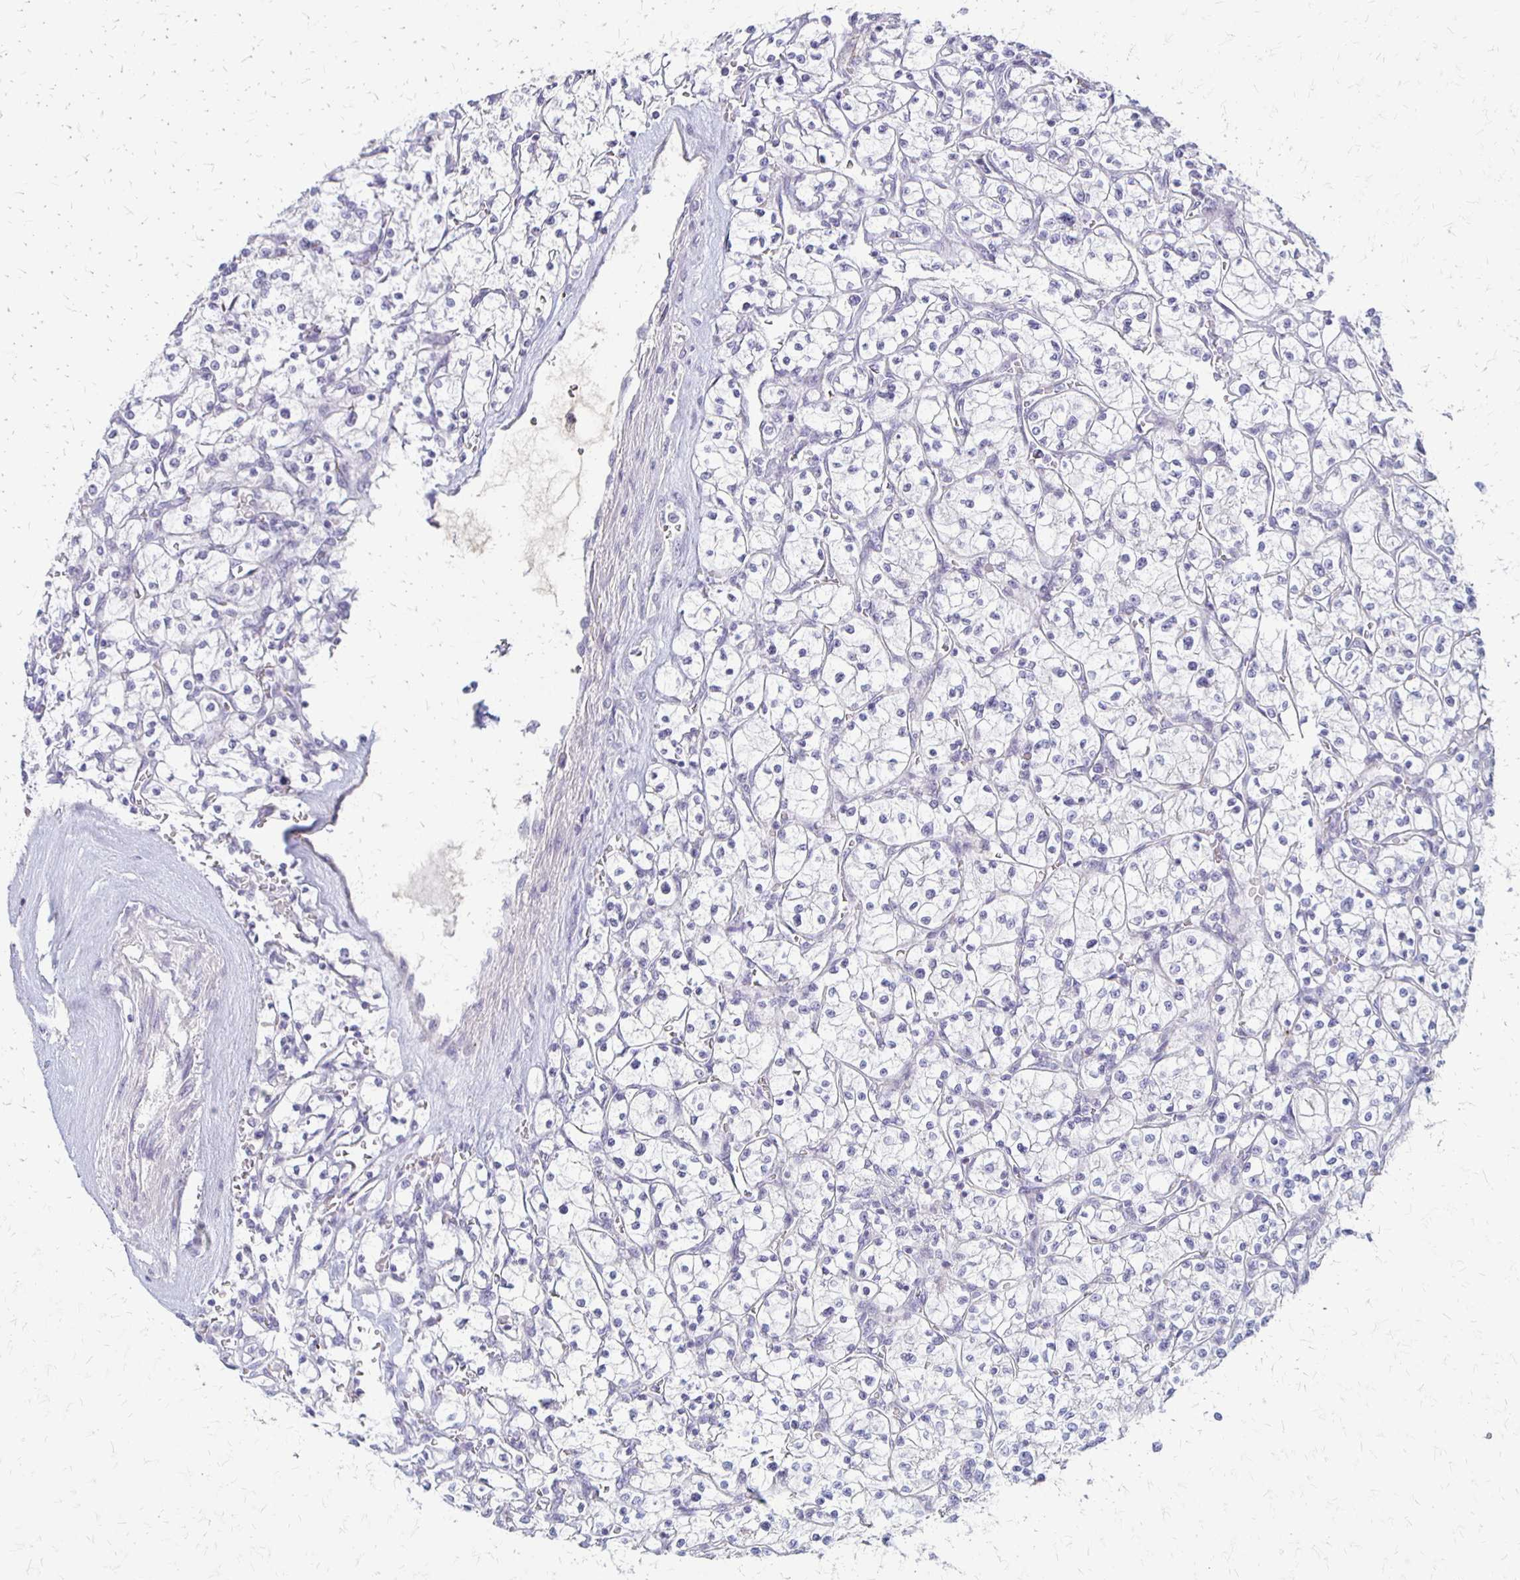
{"staining": {"intensity": "negative", "quantity": "none", "location": "none"}, "tissue": "renal cancer", "cell_type": "Tumor cells", "image_type": "cancer", "snomed": [{"axis": "morphology", "description": "Adenocarcinoma, NOS"}, {"axis": "topography", "description": "Kidney"}], "caption": "A high-resolution histopathology image shows immunohistochemistry (IHC) staining of renal adenocarcinoma, which displays no significant expression in tumor cells.", "gene": "RHOC", "patient": {"sex": "female", "age": 64}}